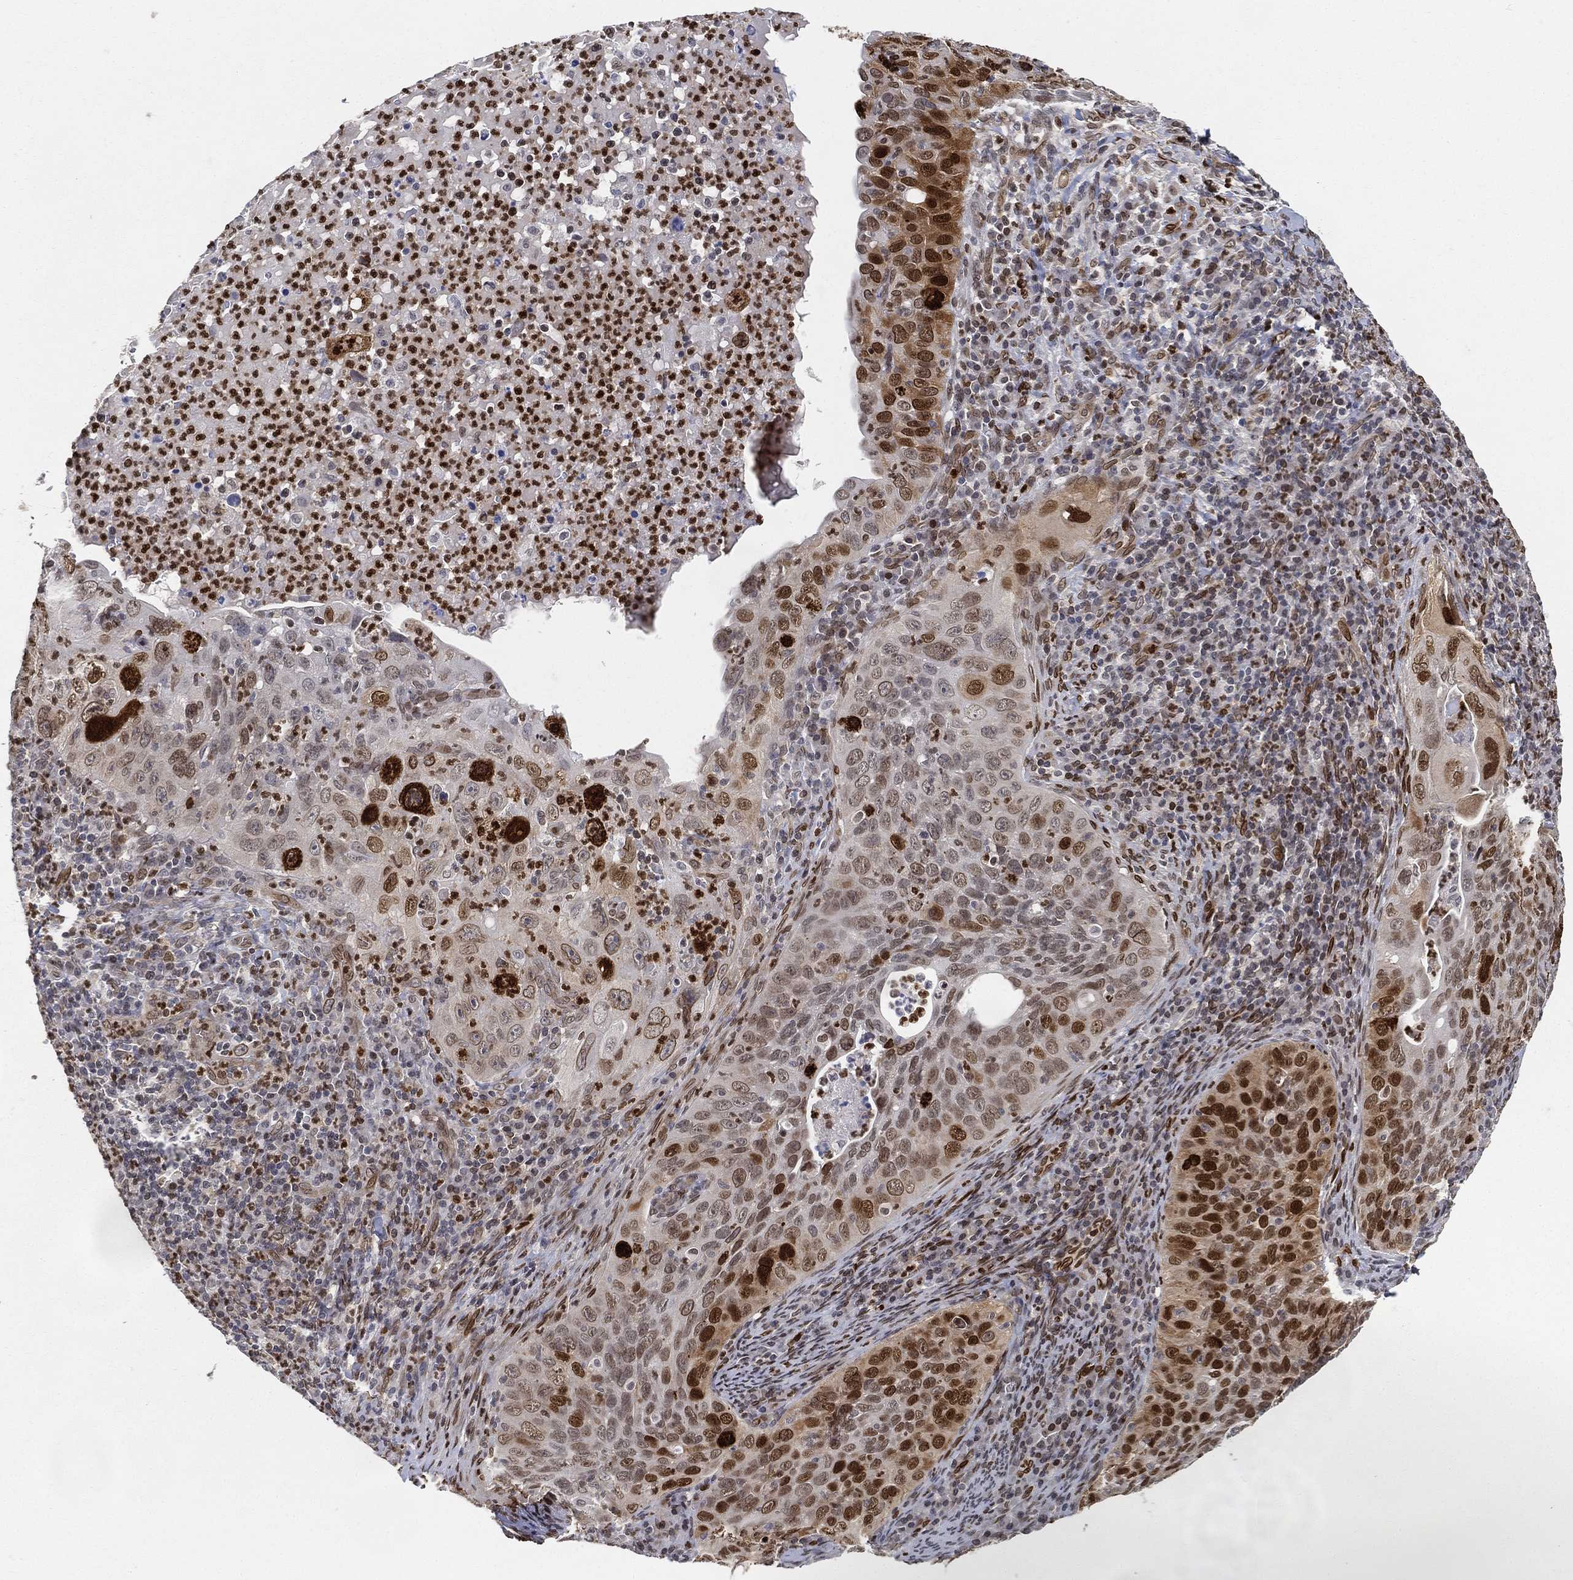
{"staining": {"intensity": "strong", "quantity": "<25%", "location": "cytoplasmic/membranous,nuclear"}, "tissue": "cervical cancer", "cell_type": "Tumor cells", "image_type": "cancer", "snomed": [{"axis": "morphology", "description": "Squamous cell carcinoma, NOS"}, {"axis": "topography", "description": "Cervix"}], "caption": "Immunohistochemical staining of human squamous cell carcinoma (cervical) demonstrates medium levels of strong cytoplasmic/membranous and nuclear protein positivity in approximately <25% of tumor cells.", "gene": "LMNB1", "patient": {"sex": "female", "age": 26}}